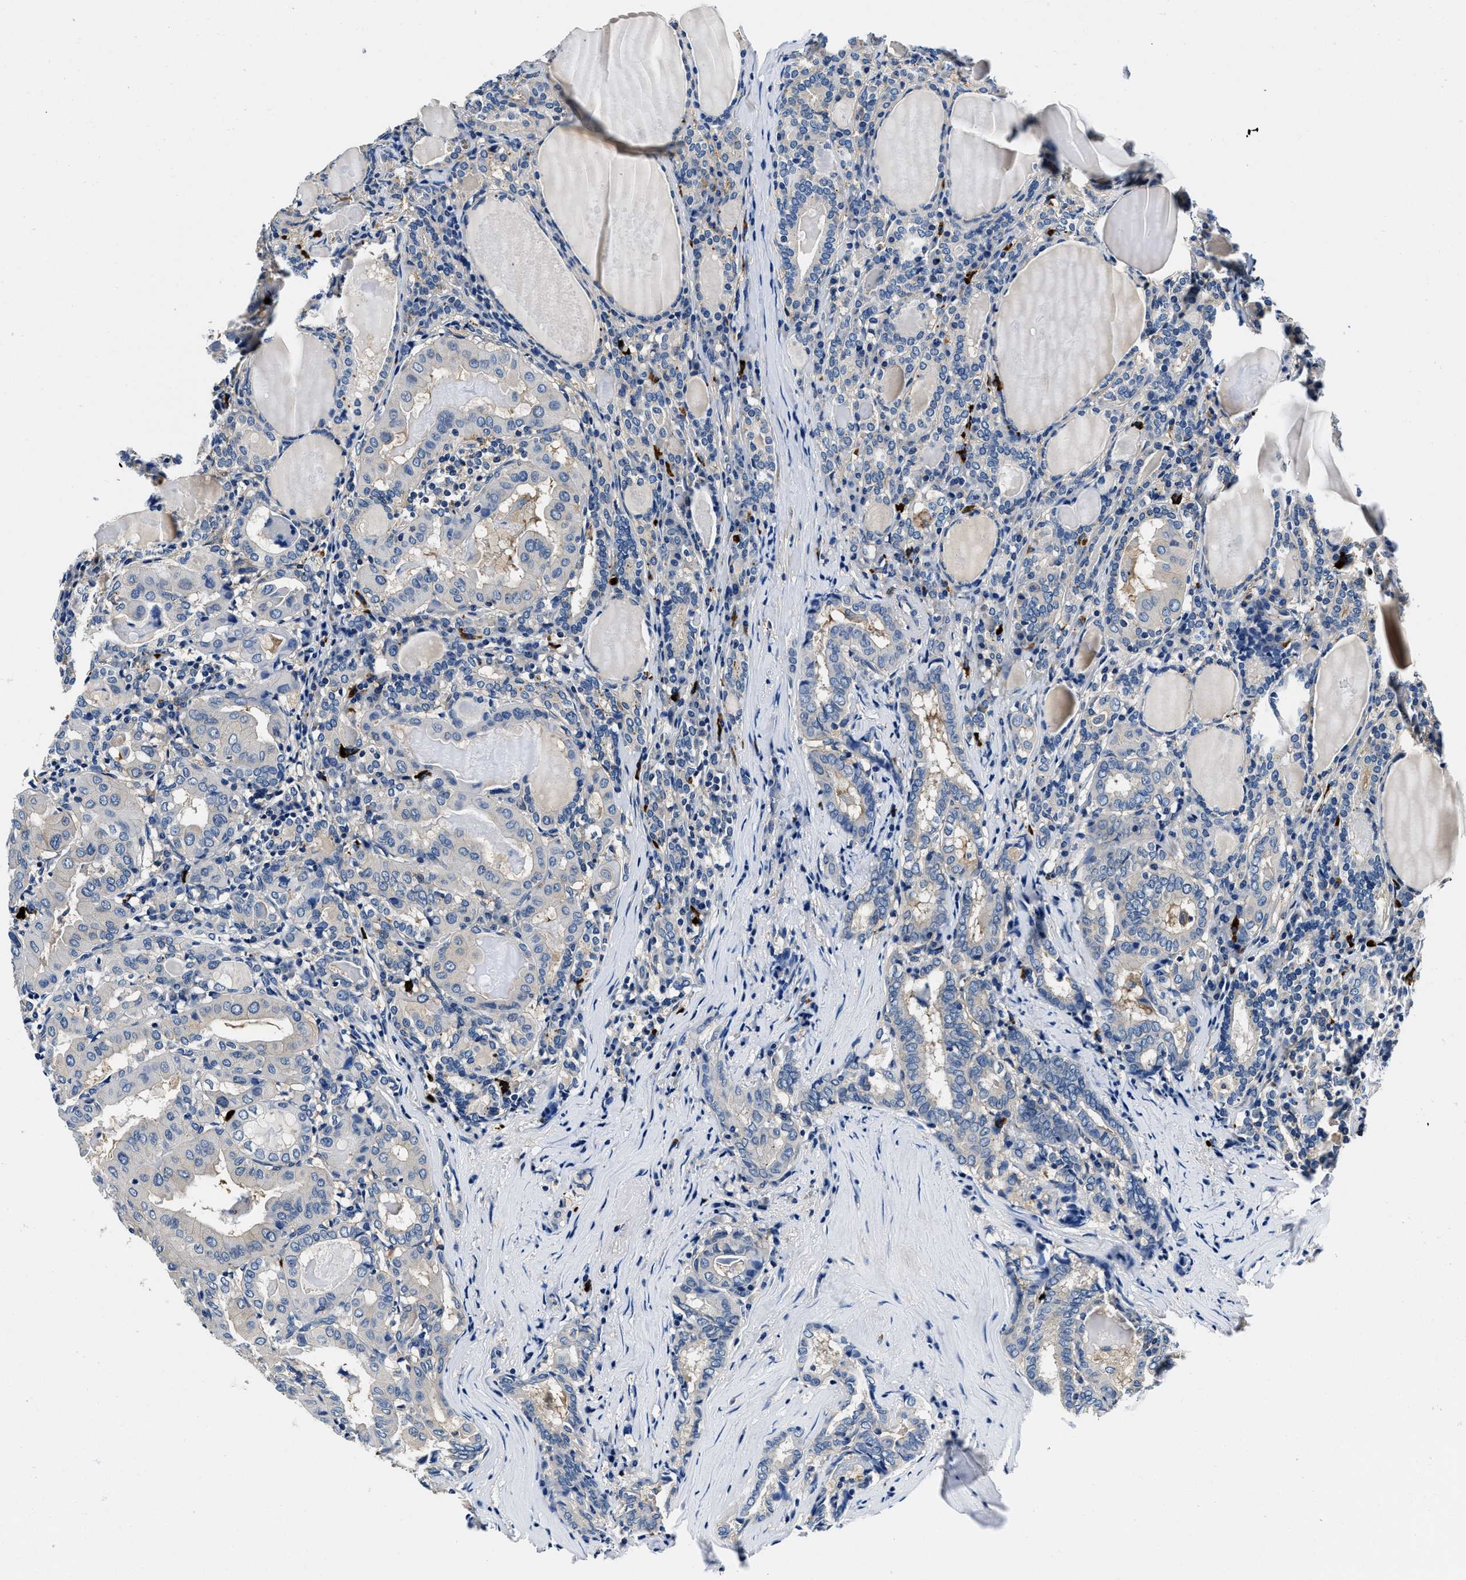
{"staining": {"intensity": "negative", "quantity": "none", "location": "none"}, "tissue": "thyroid cancer", "cell_type": "Tumor cells", "image_type": "cancer", "snomed": [{"axis": "morphology", "description": "Papillary adenocarcinoma, NOS"}, {"axis": "topography", "description": "Thyroid gland"}], "caption": "High power microscopy photomicrograph of an immunohistochemistry image of thyroid cancer (papillary adenocarcinoma), revealing no significant expression in tumor cells. (DAB (3,3'-diaminobenzidine) immunohistochemistry, high magnification).", "gene": "ZFAND3", "patient": {"sex": "female", "age": 42}}